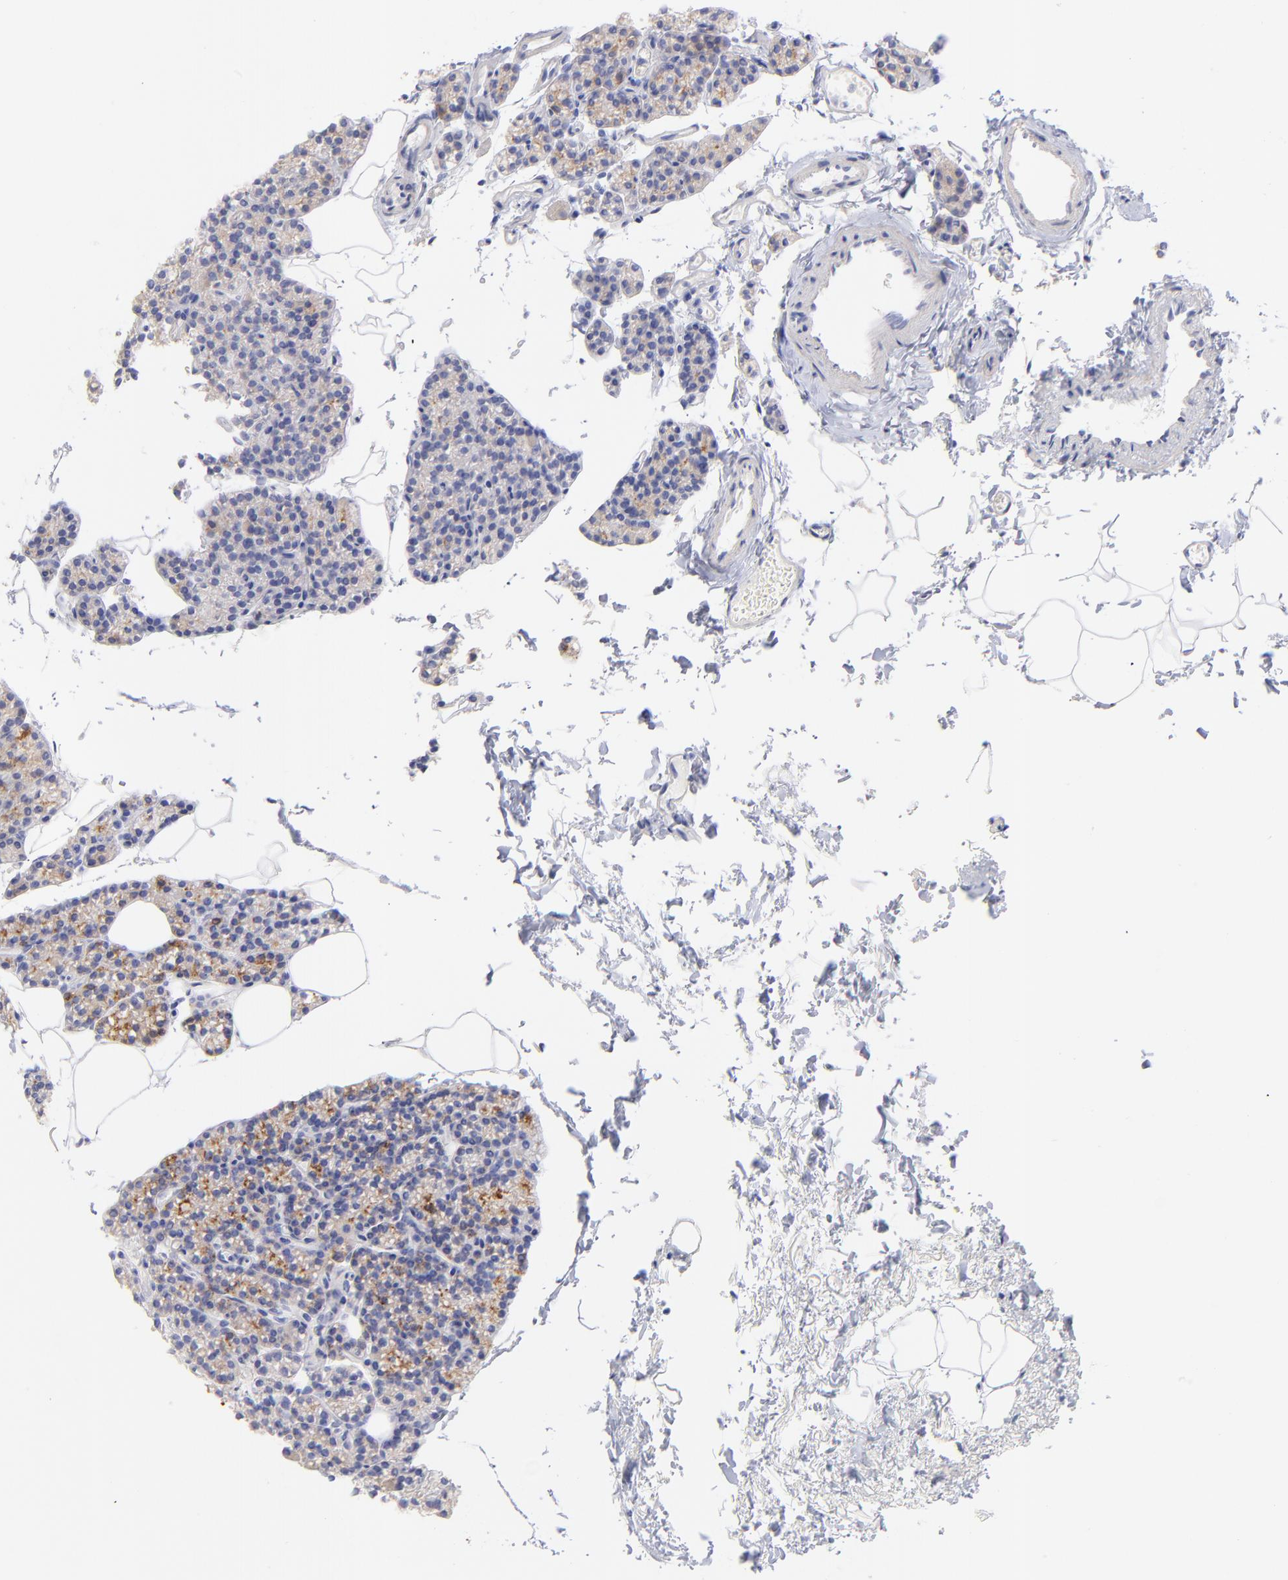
{"staining": {"intensity": "weak", "quantity": "<25%", "location": "cytoplasmic/membranous"}, "tissue": "parathyroid gland", "cell_type": "Glandular cells", "image_type": "normal", "snomed": [{"axis": "morphology", "description": "Normal tissue, NOS"}, {"axis": "topography", "description": "Parathyroid gland"}], "caption": "An immunohistochemistry histopathology image of unremarkable parathyroid gland is shown. There is no staining in glandular cells of parathyroid gland. (DAB (3,3'-diaminobenzidine) immunohistochemistry (IHC) with hematoxylin counter stain).", "gene": "C1QTNF6", "patient": {"sex": "female", "age": 60}}